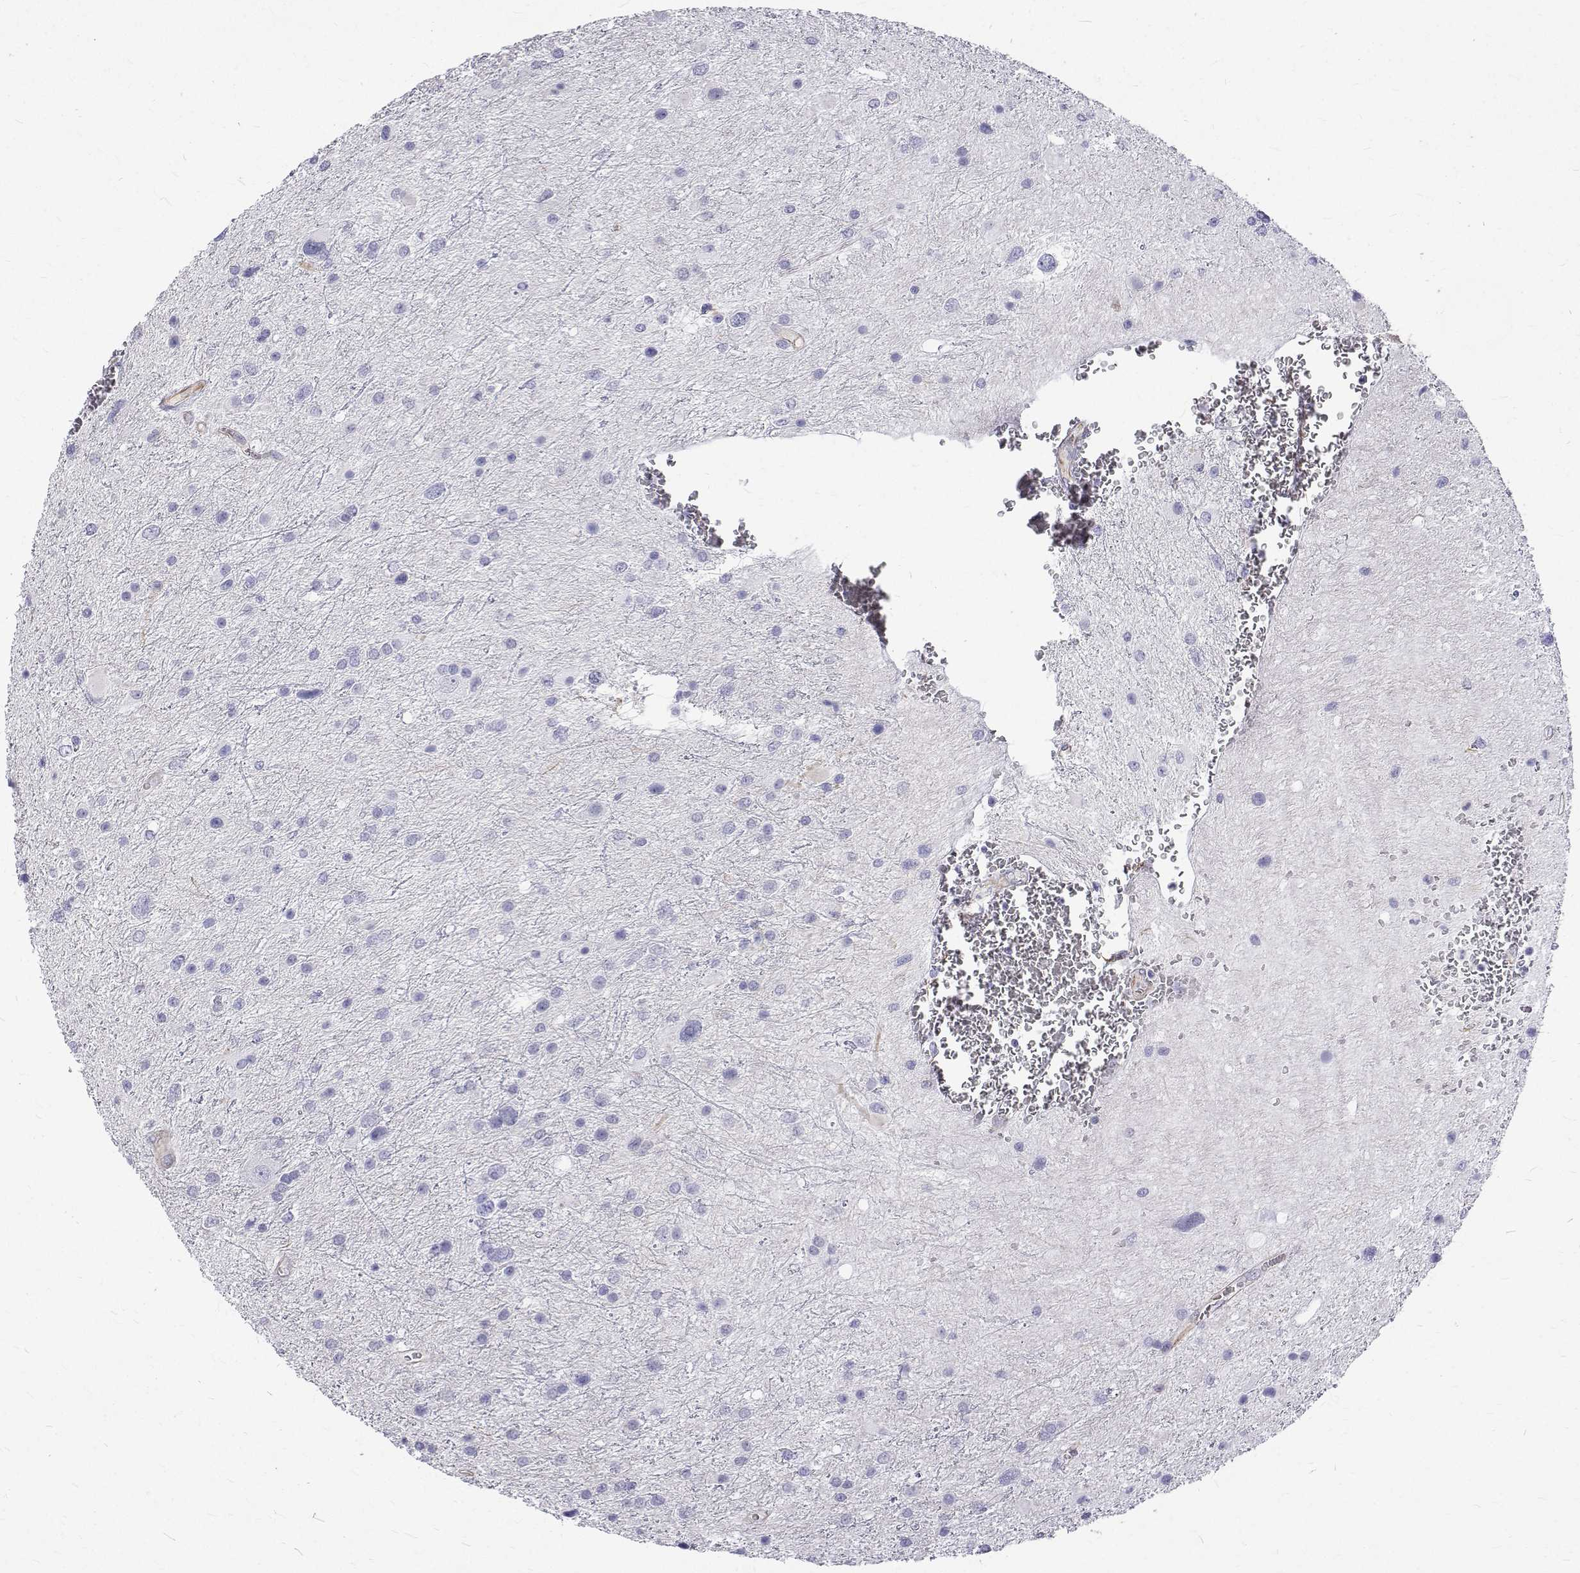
{"staining": {"intensity": "negative", "quantity": "none", "location": "none"}, "tissue": "glioma", "cell_type": "Tumor cells", "image_type": "cancer", "snomed": [{"axis": "morphology", "description": "Glioma, malignant, Low grade"}, {"axis": "topography", "description": "Brain"}], "caption": "High magnification brightfield microscopy of malignant glioma (low-grade) stained with DAB (3,3'-diaminobenzidine) (brown) and counterstained with hematoxylin (blue): tumor cells show no significant positivity.", "gene": "OPRPN", "patient": {"sex": "female", "age": 32}}